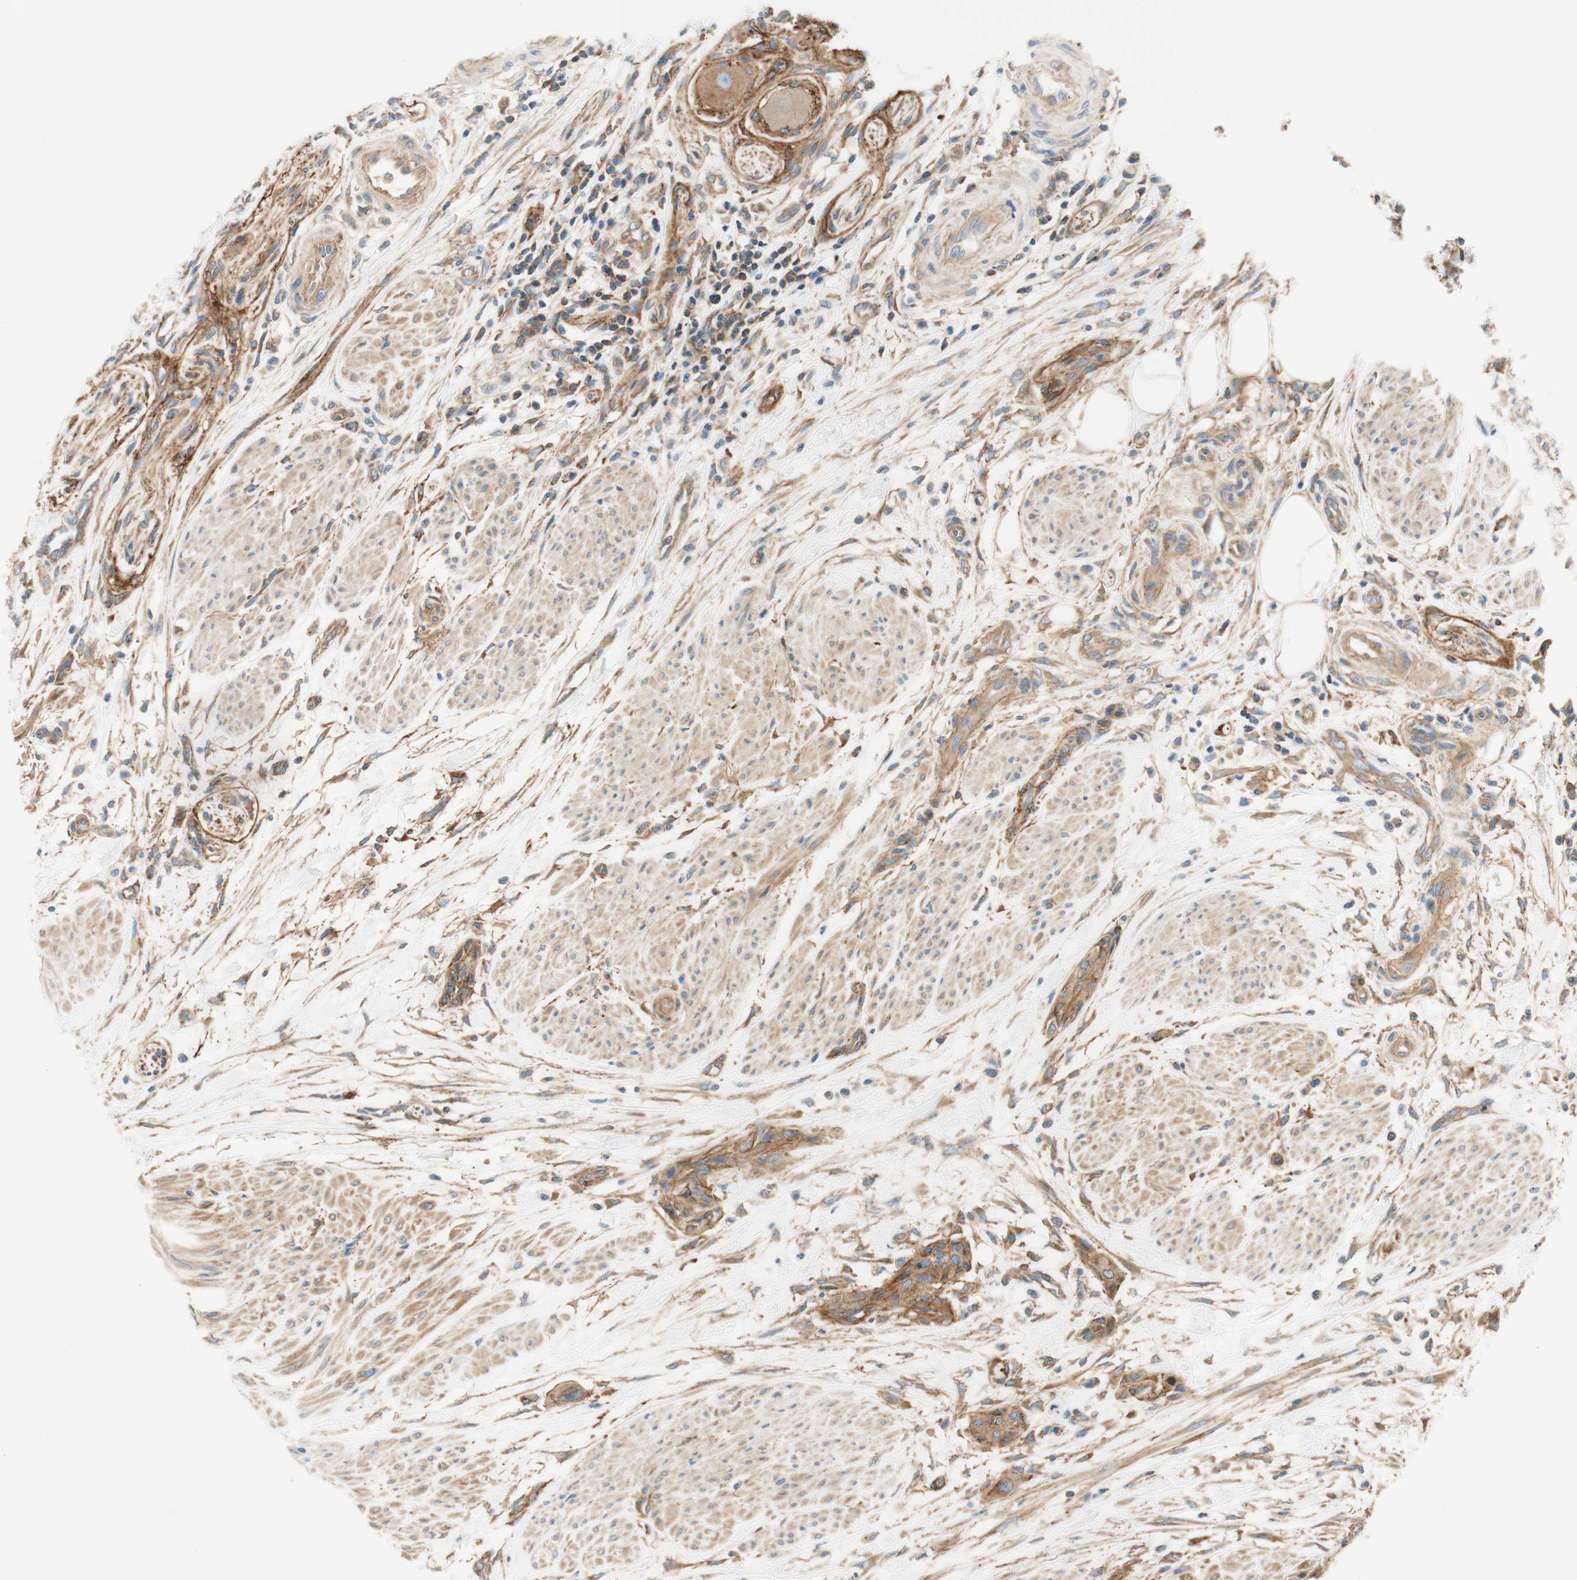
{"staining": {"intensity": "moderate", "quantity": ">75%", "location": "cytoplasmic/membranous"}, "tissue": "urothelial cancer", "cell_type": "Tumor cells", "image_type": "cancer", "snomed": [{"axis": "morphology", "description": "Urothelial carcinoma, High grade"}, {"axis": "topography", "description": "Urinary bladder"}], "caption": "Moderate cytoplasmic/membranous positivity is appreciated in approximately >75% of tumor cells in urothelial carcinoma (high-grade). (IHC, brightfield microscopy, high magnification).", "gene": "VPS26A", "patient": {"sex": "male", "age": 35}}